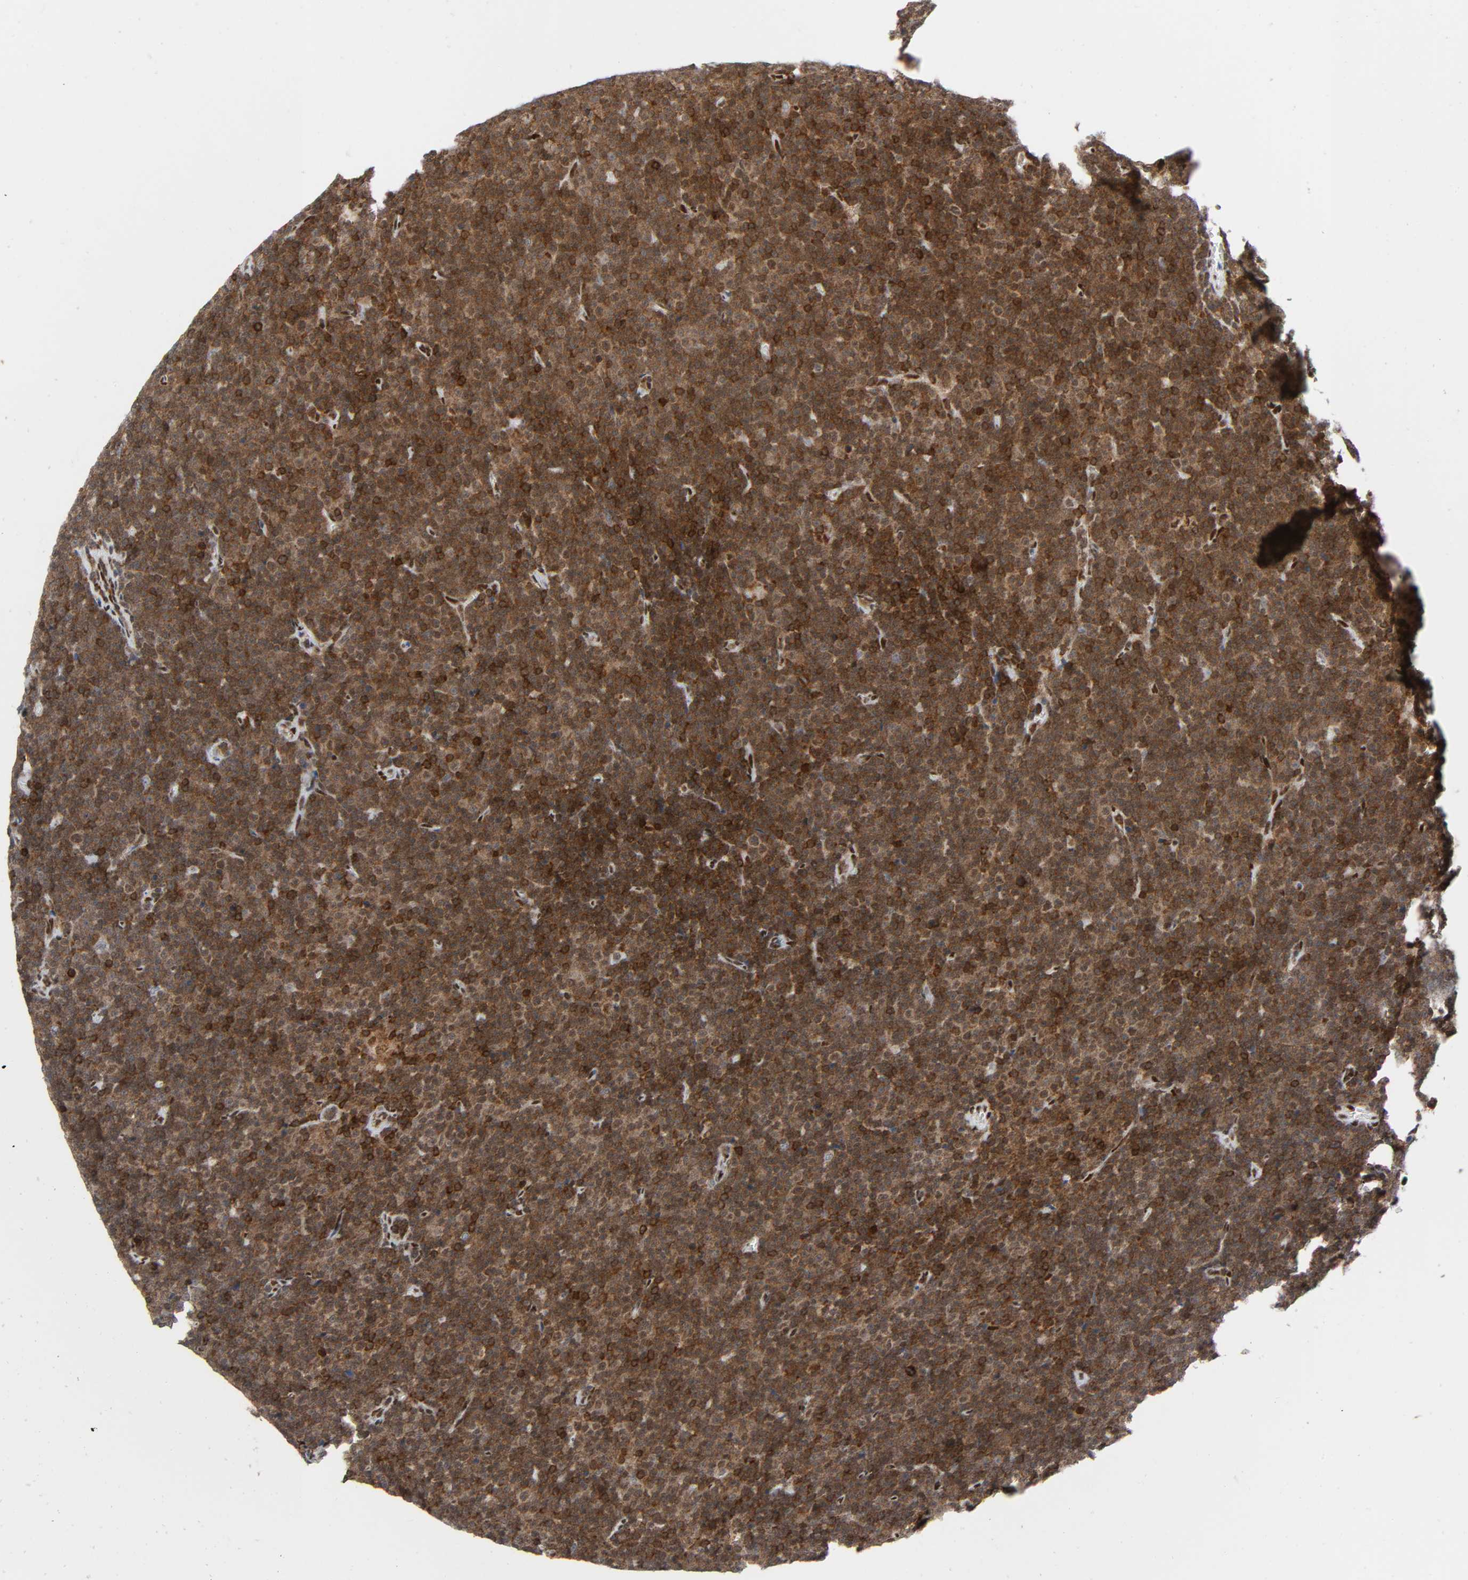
{"staining": {"intensity": "strong", "quantity": ">75%", "location": "cytoplasmic/membranous,nuclear"}, "tissue": "lymphoma", "cell_type": "Tumor cells", "image_type": "cancer", "snomed": [{"axis": "morphology", "description": "Malignant lymphoma, non-Hodgkin's type, Low grade"}, {"axis": "topography", "description": "Lymph node"}], "caption": "Low-grade malignant lymphoma, non-Hodgkin's type stained for a protein (brown) displays strong cytoplasmic/membranous and nuclear positive positivity in about >75% of tumor cells.", "gene": "WAS", "patient": {"sex": "female", "age": 67}}